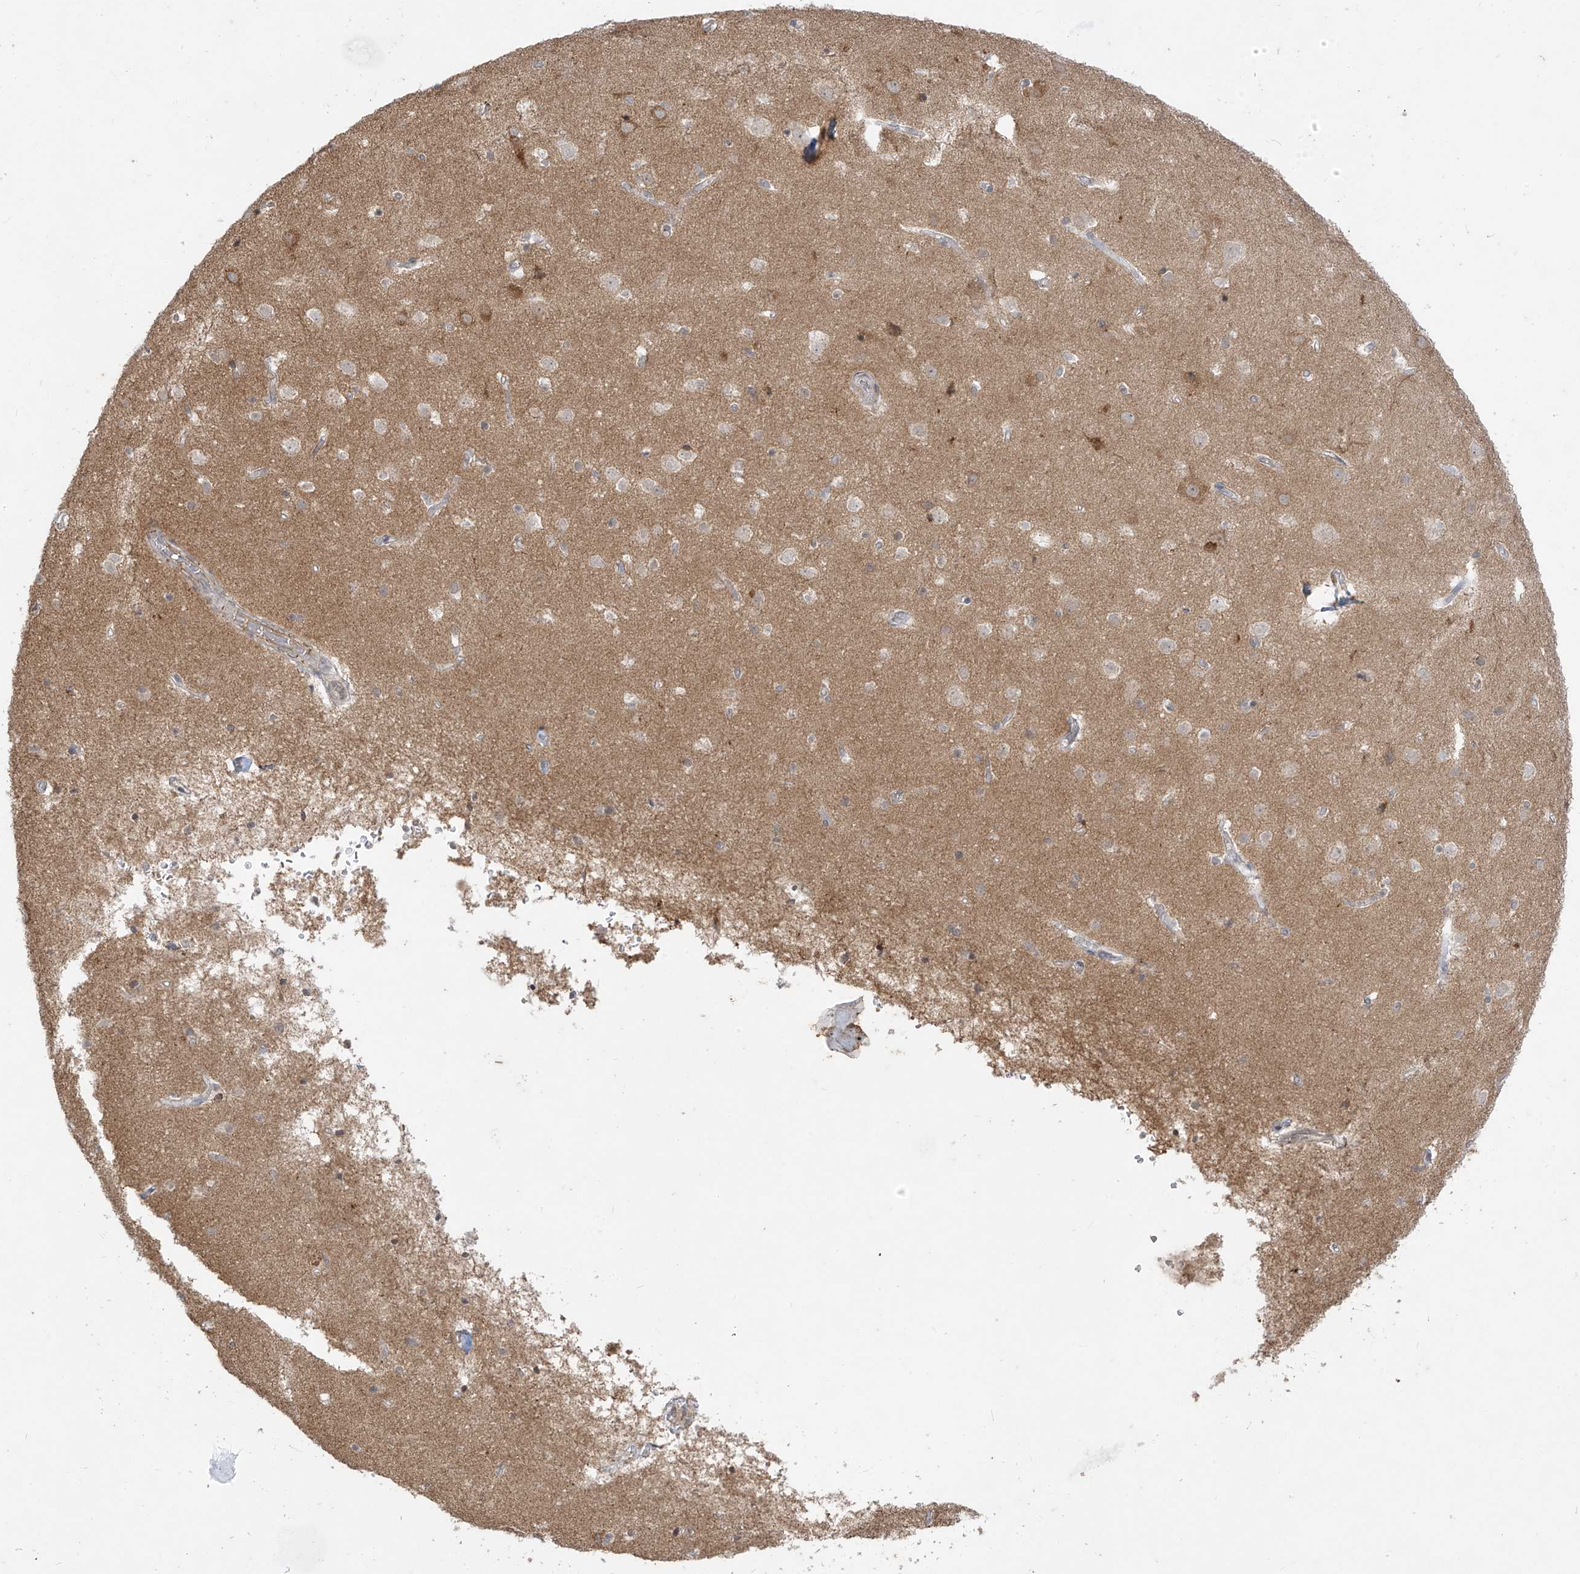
{"staining": {"intensity": "negative", "quantity": "none", "location": "none"}, "tissue": "cerebral cortex", "cell_type": "Endothelial cells", "image_type": "normal", "snomed": [{"axis": "morphology", "description": "Normal tissue, NOS"}, {"axis": "topography", "description": "Cerebral cortex"}], "caption": "Image shows no protein positivity in endothelial cells of normal cerebral cortex.", "gene": "DGKQ", "patient": {"sex": "male", "age": 54}}